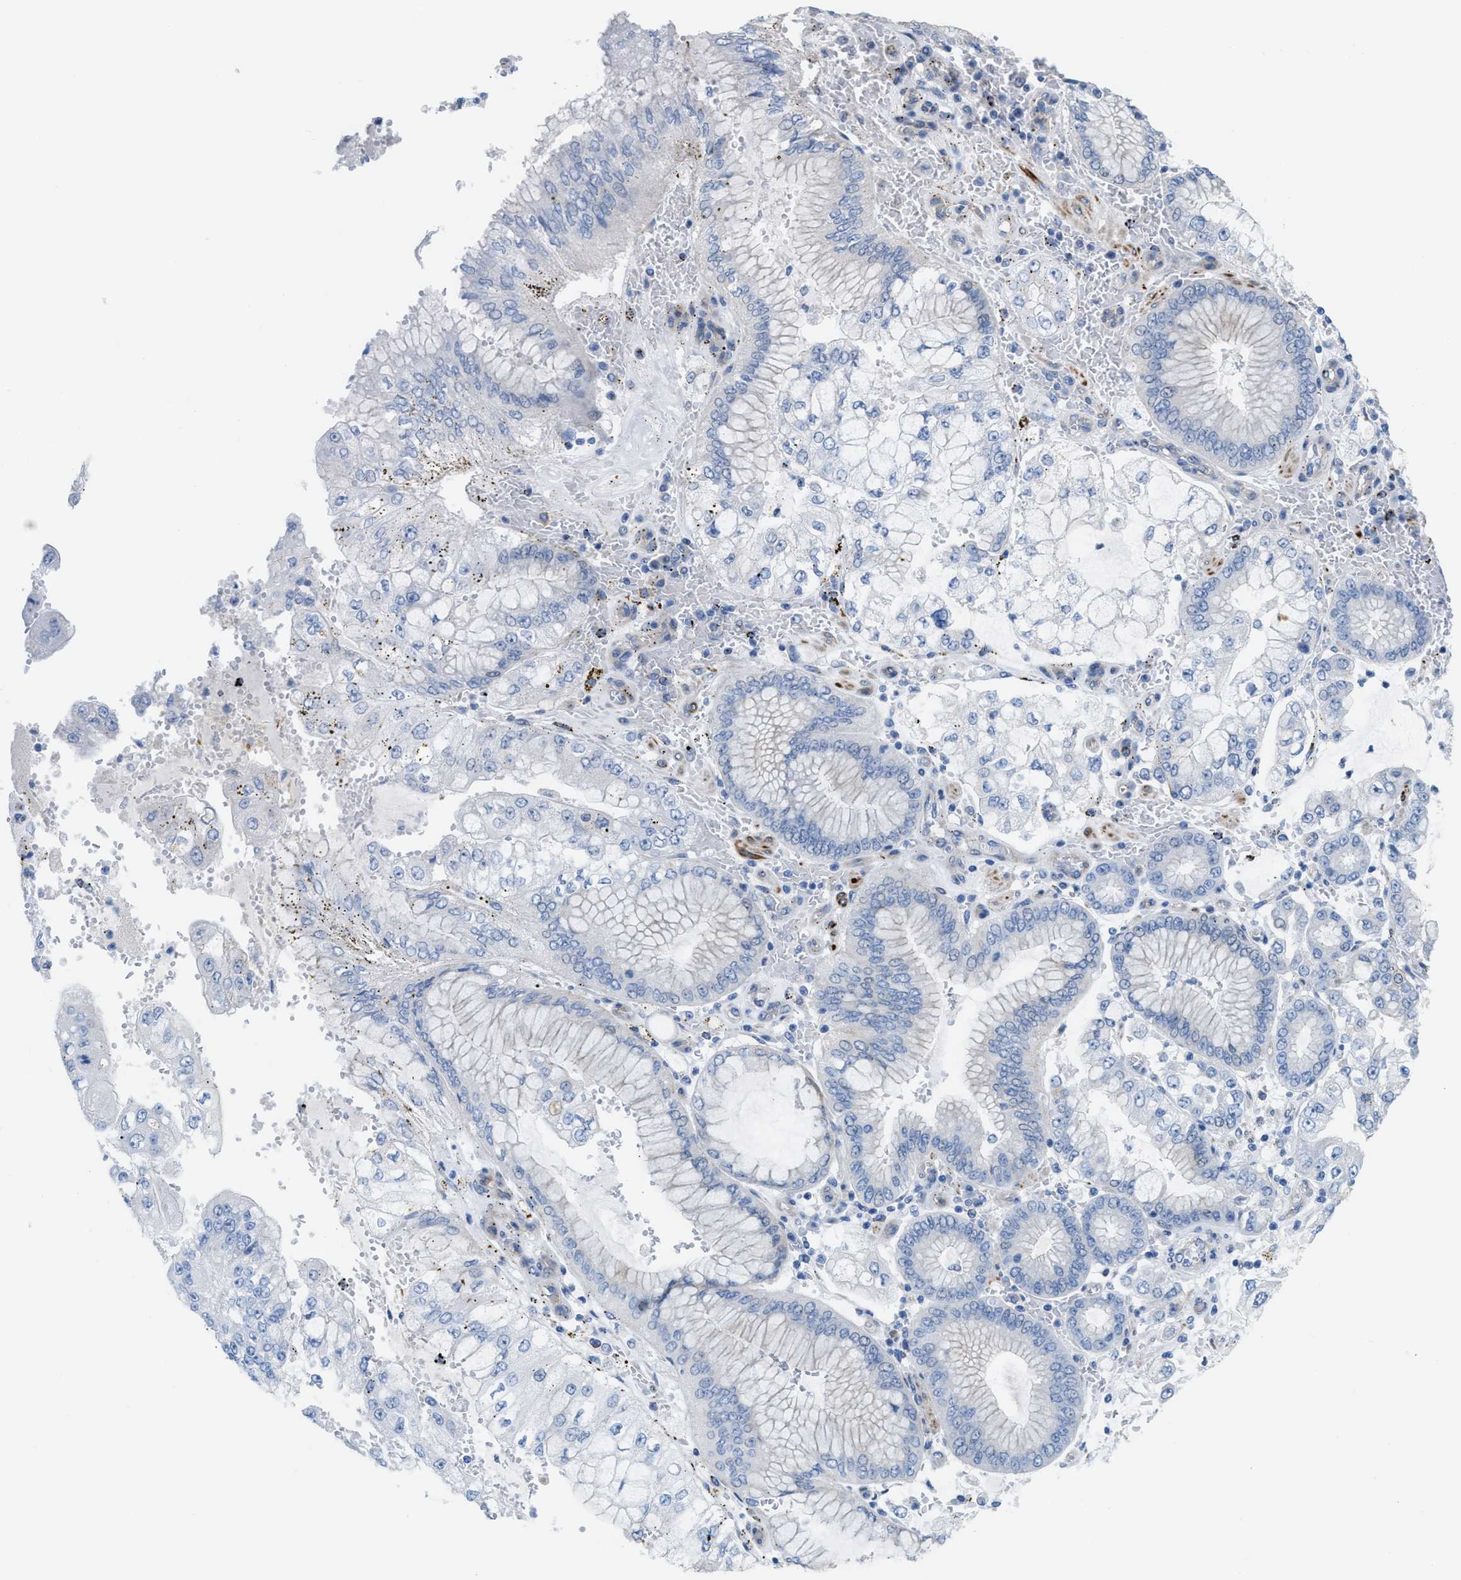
{"staining": {"intensity": "negative", "quantity": "none", "location": "none"}, "tissue": "stomach cancer", "cell_type": "Tumor cells", "image_type": "cancer", "snomed": [{"axis": "morphology", "description": "Adenocarcinoma, NOS"}, {"axis": "topography", "description": "Stomach"}], "caption": "IHC of human stomach adenocarcinoma demonstrates no staining in tumor cells. (DAB (3,3'-diaminobenzidine) immunohistochemistry (IHC), high magnification).", "gene": "MPP3", "patient": {"sex": "male", "age": 76}}